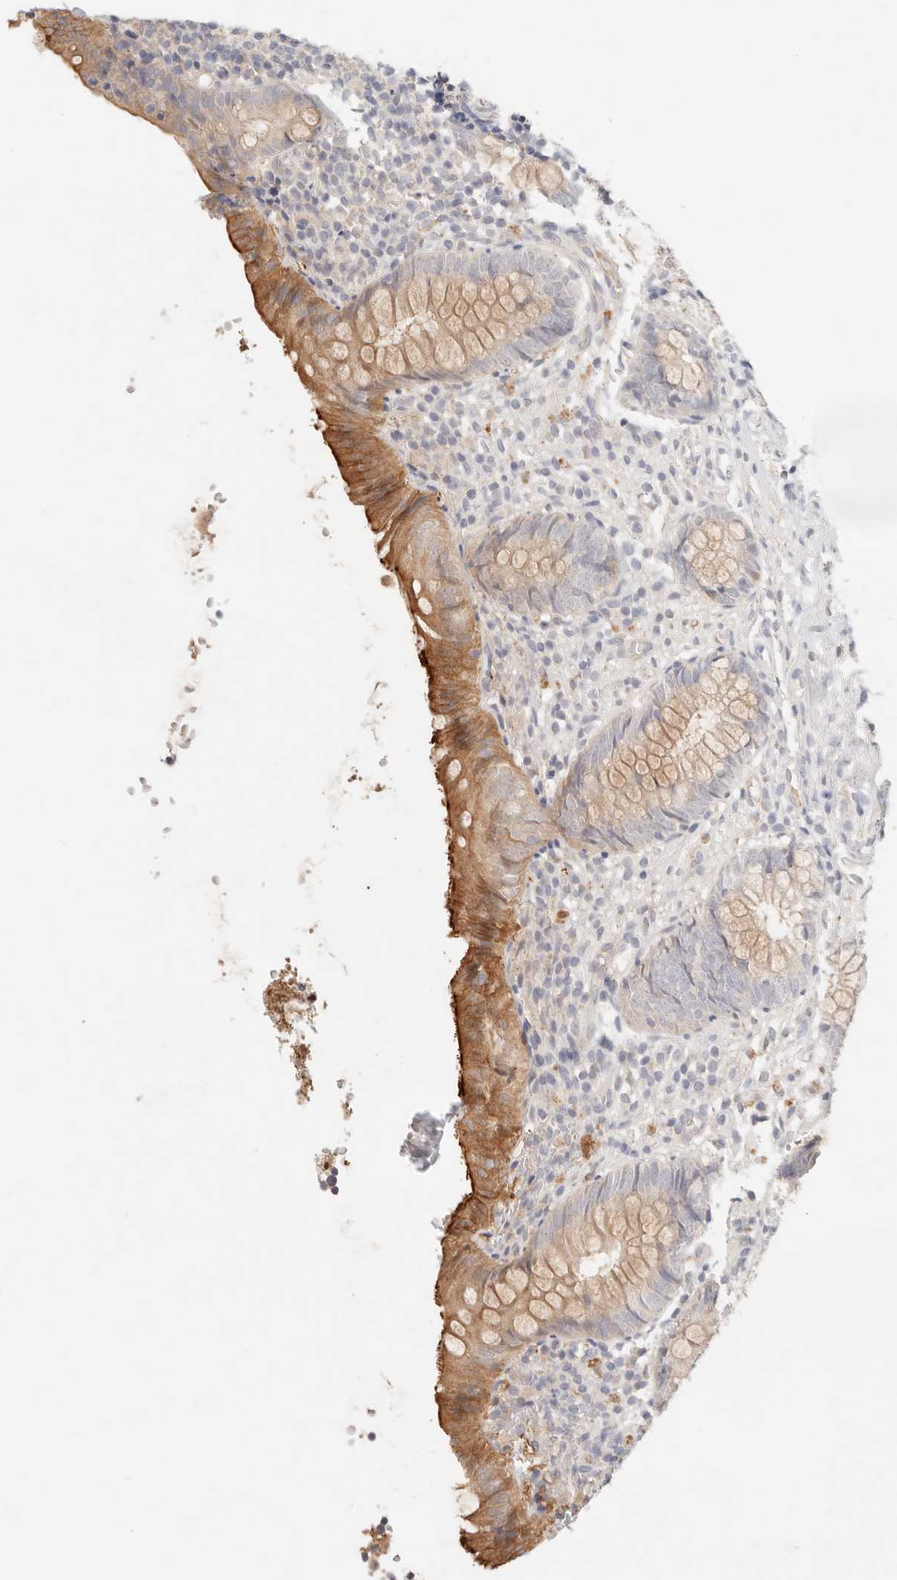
{"staining": {"intensity": "moderate", "quantity": ">75%", "location": "cytoplasmic/membranous"}, "tissue": "appendix", "cell_type": "Glandular cells", "image_type": "normal", "snomed": [{"axis": "morphology", "description": "Normal tissue, NOS"}, {"axis": "topography", "description": "Appendix"}], "caption": "The histopathology image shows a brown stain indicating the presence of a protein in the cytoplasmic/membranous of glandular cells in appendix.", "gene": "SPHK1", "patient": {"sex": "male", "age": 8}}